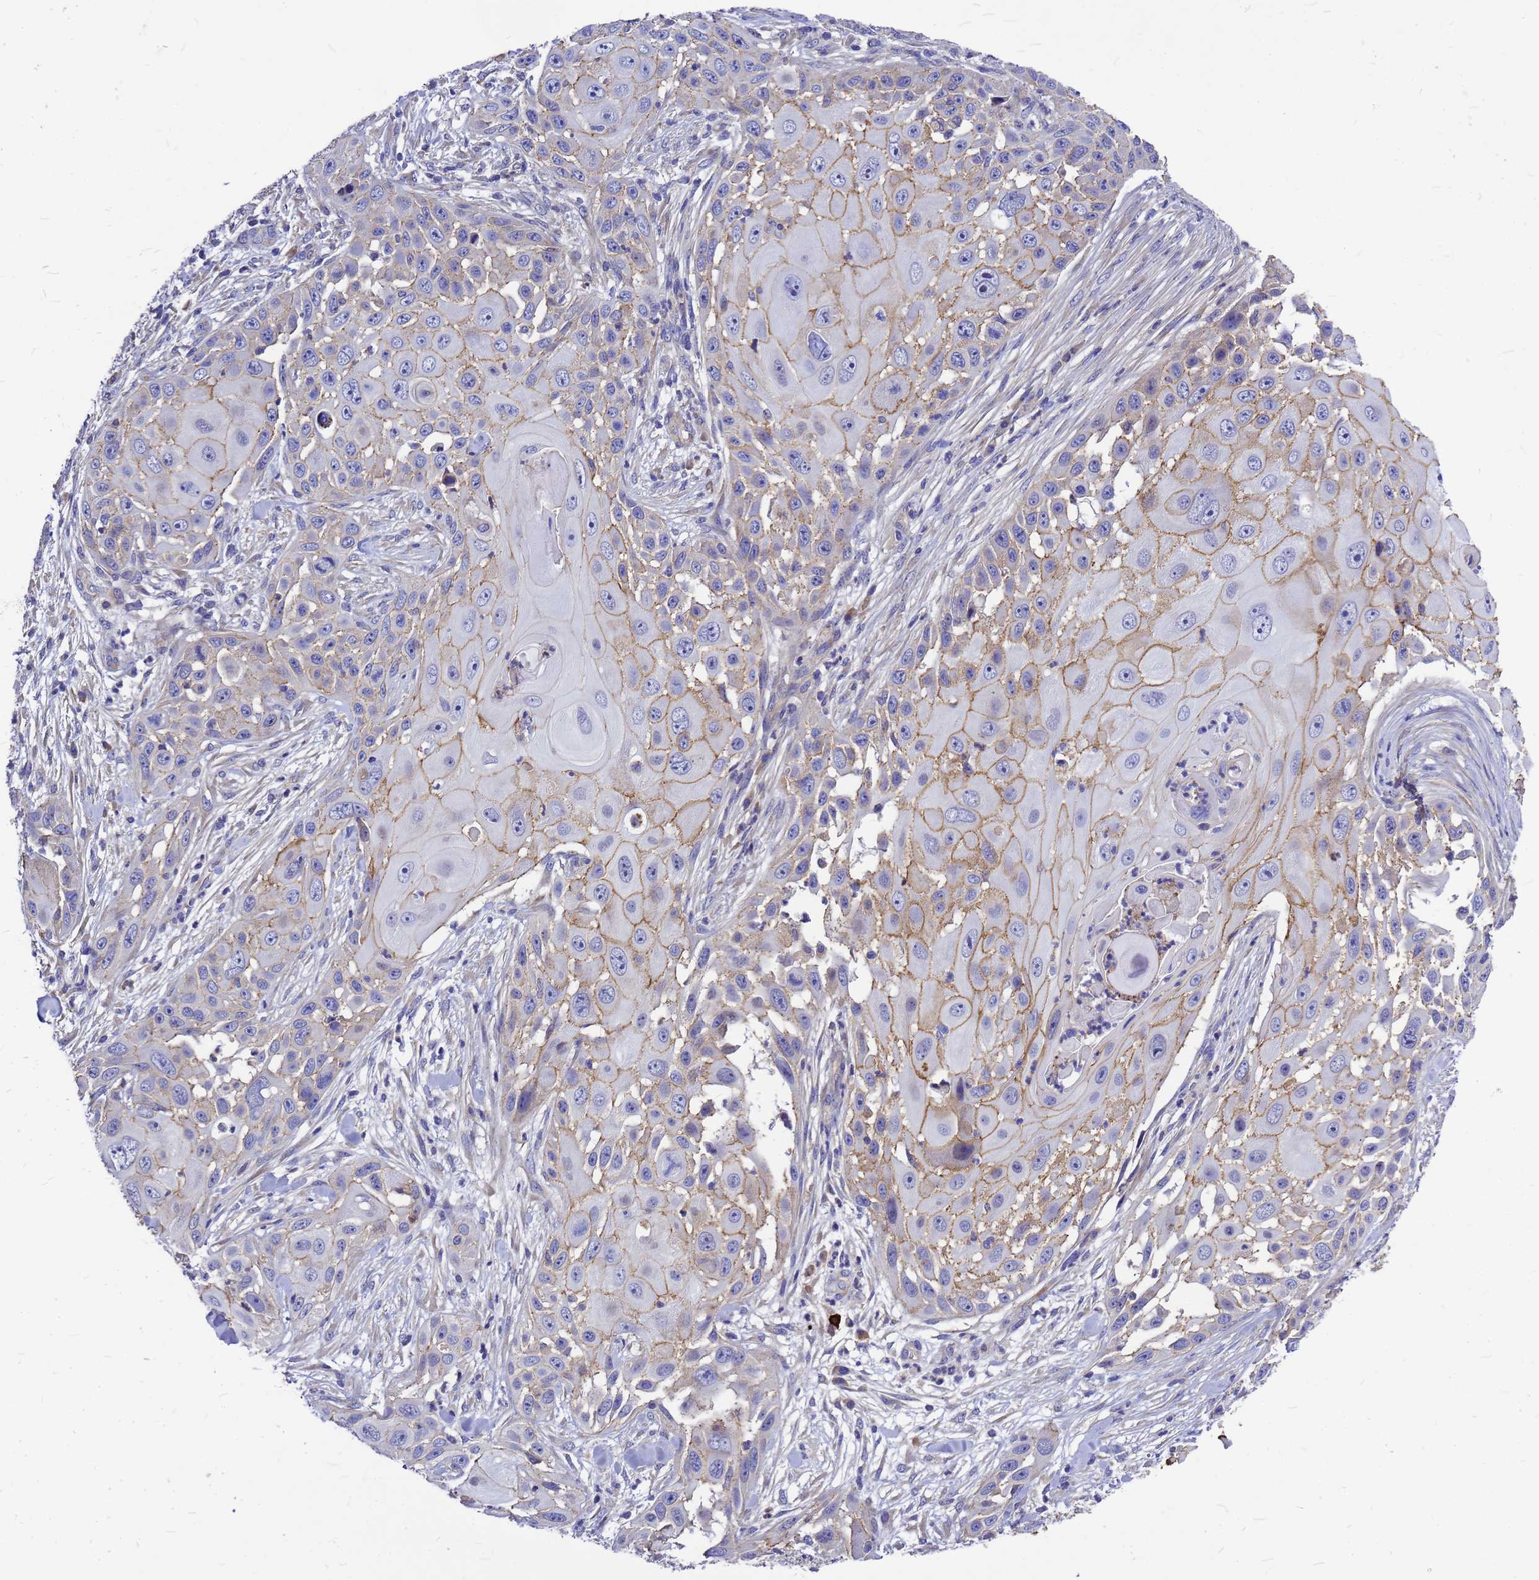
{"staining": {"intensity": "moderate", "quantity": ">75%", "location": "cytoplasmic/membranous"}, "tissue": "skin cancer", "cell_type": "Tumor cells", "image_type": "cancer", "snomed": [{"axis": "morphology", "description": "Squamous cell carcinoma, NOS"}, {"axis": "topography", "description": "Skin"}], "caption": "Skin cancer stained for a protein demonstrates moderate cytoplasmic/membranous positivity in tumor cells. The protein of interest is shown in brown color, while the nuclei are stained blue.", "gene": "FBXW5", "patient": {"sex": "female", "age": 44}}